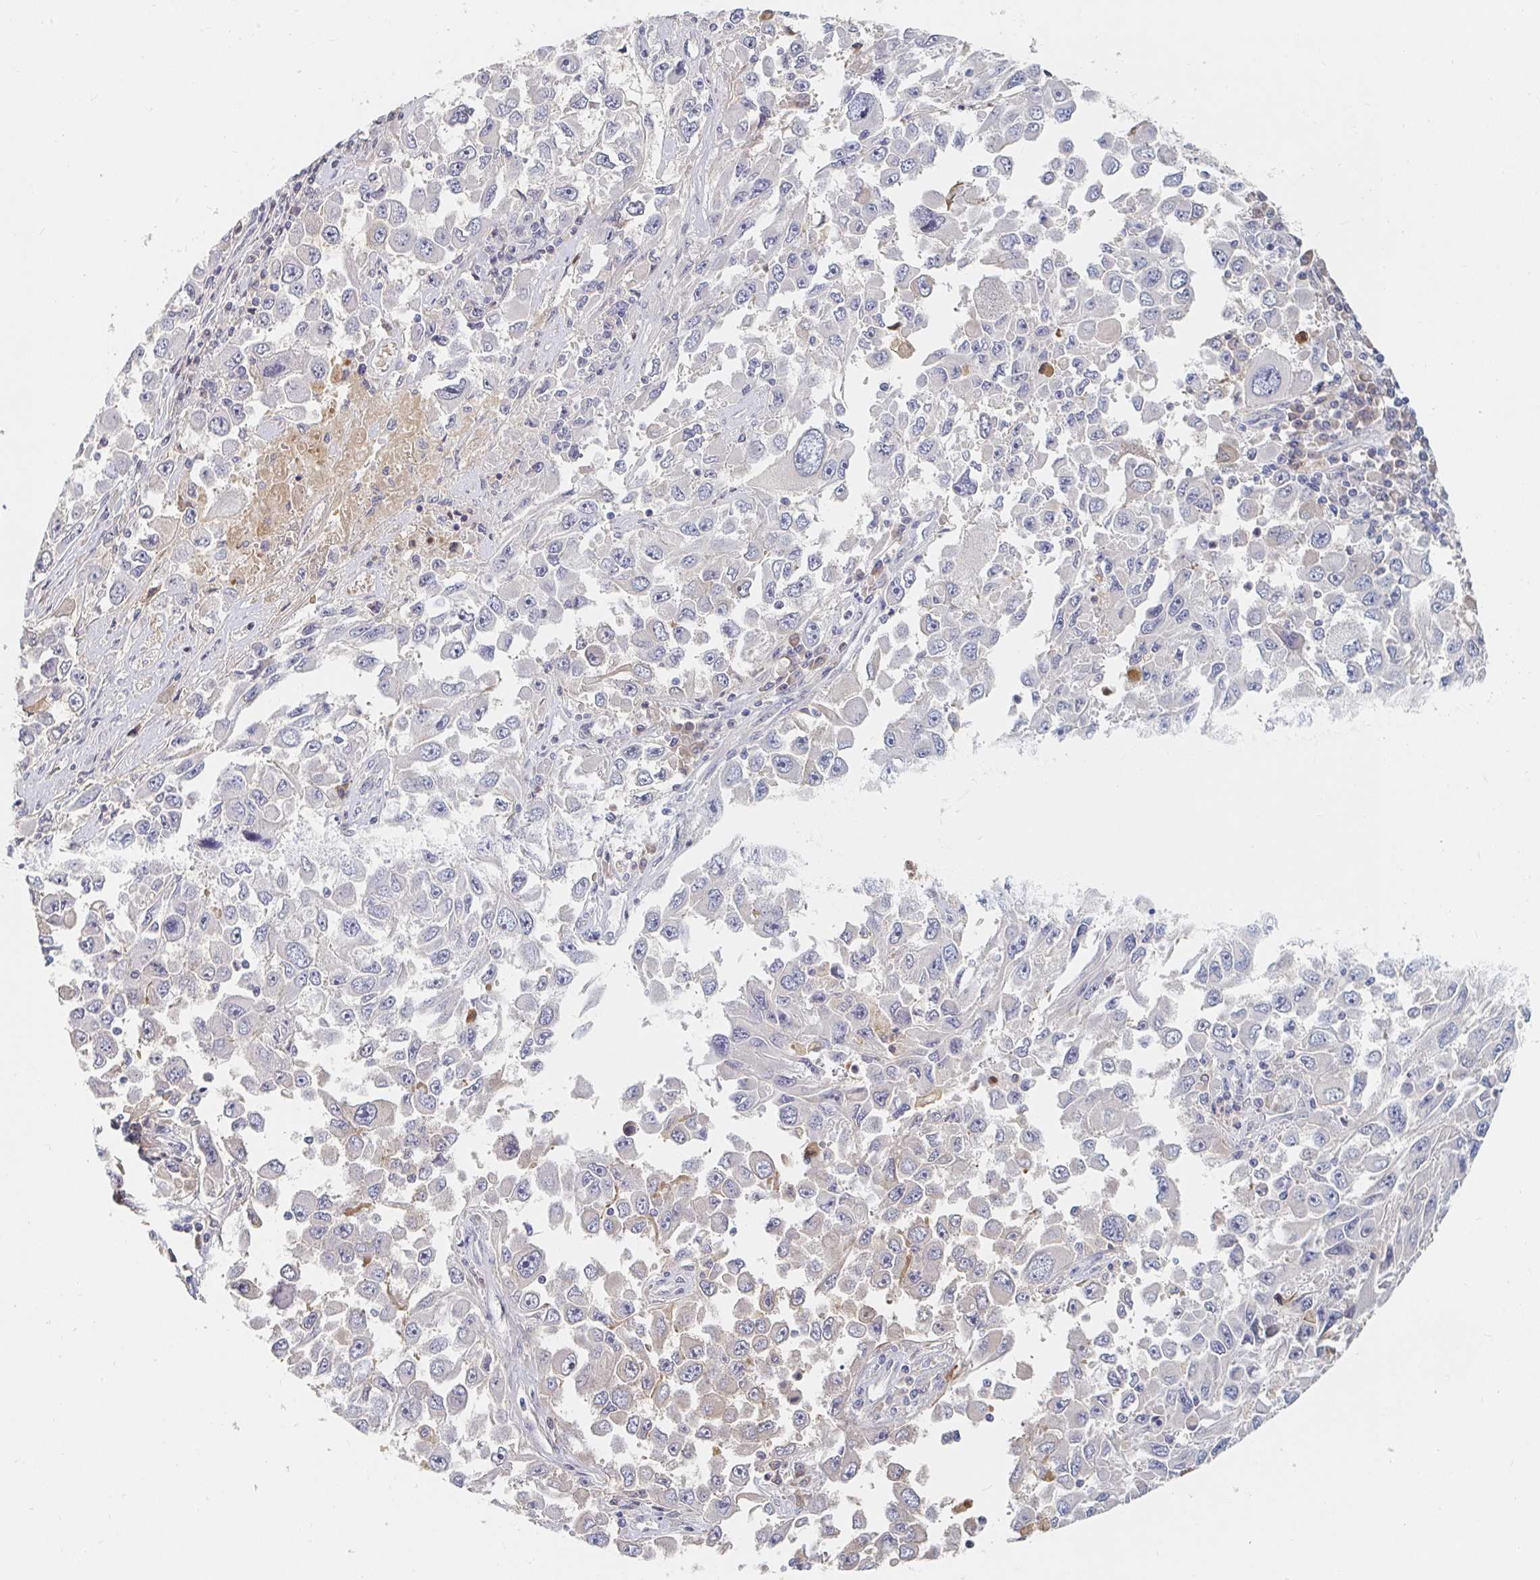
{"staining": {"intensity": "negative", "quantity": "none", "location": "none"}, "tissue": "melanoma", "cell_type": "Tumor cells", "image_type": "cancer", "snomed": [{"axis": "morphology", "description": "Malignant melanoma, Metastatic site"}, {"axis": "topography", "description": "Lymph node"}], "caption": "This is an IHC photomicrograph of malignant melanoma (metastatic site). There is no staining in tumor cells.", "gene": "NME9", "patient": {"sex": "female", "age": 67}}